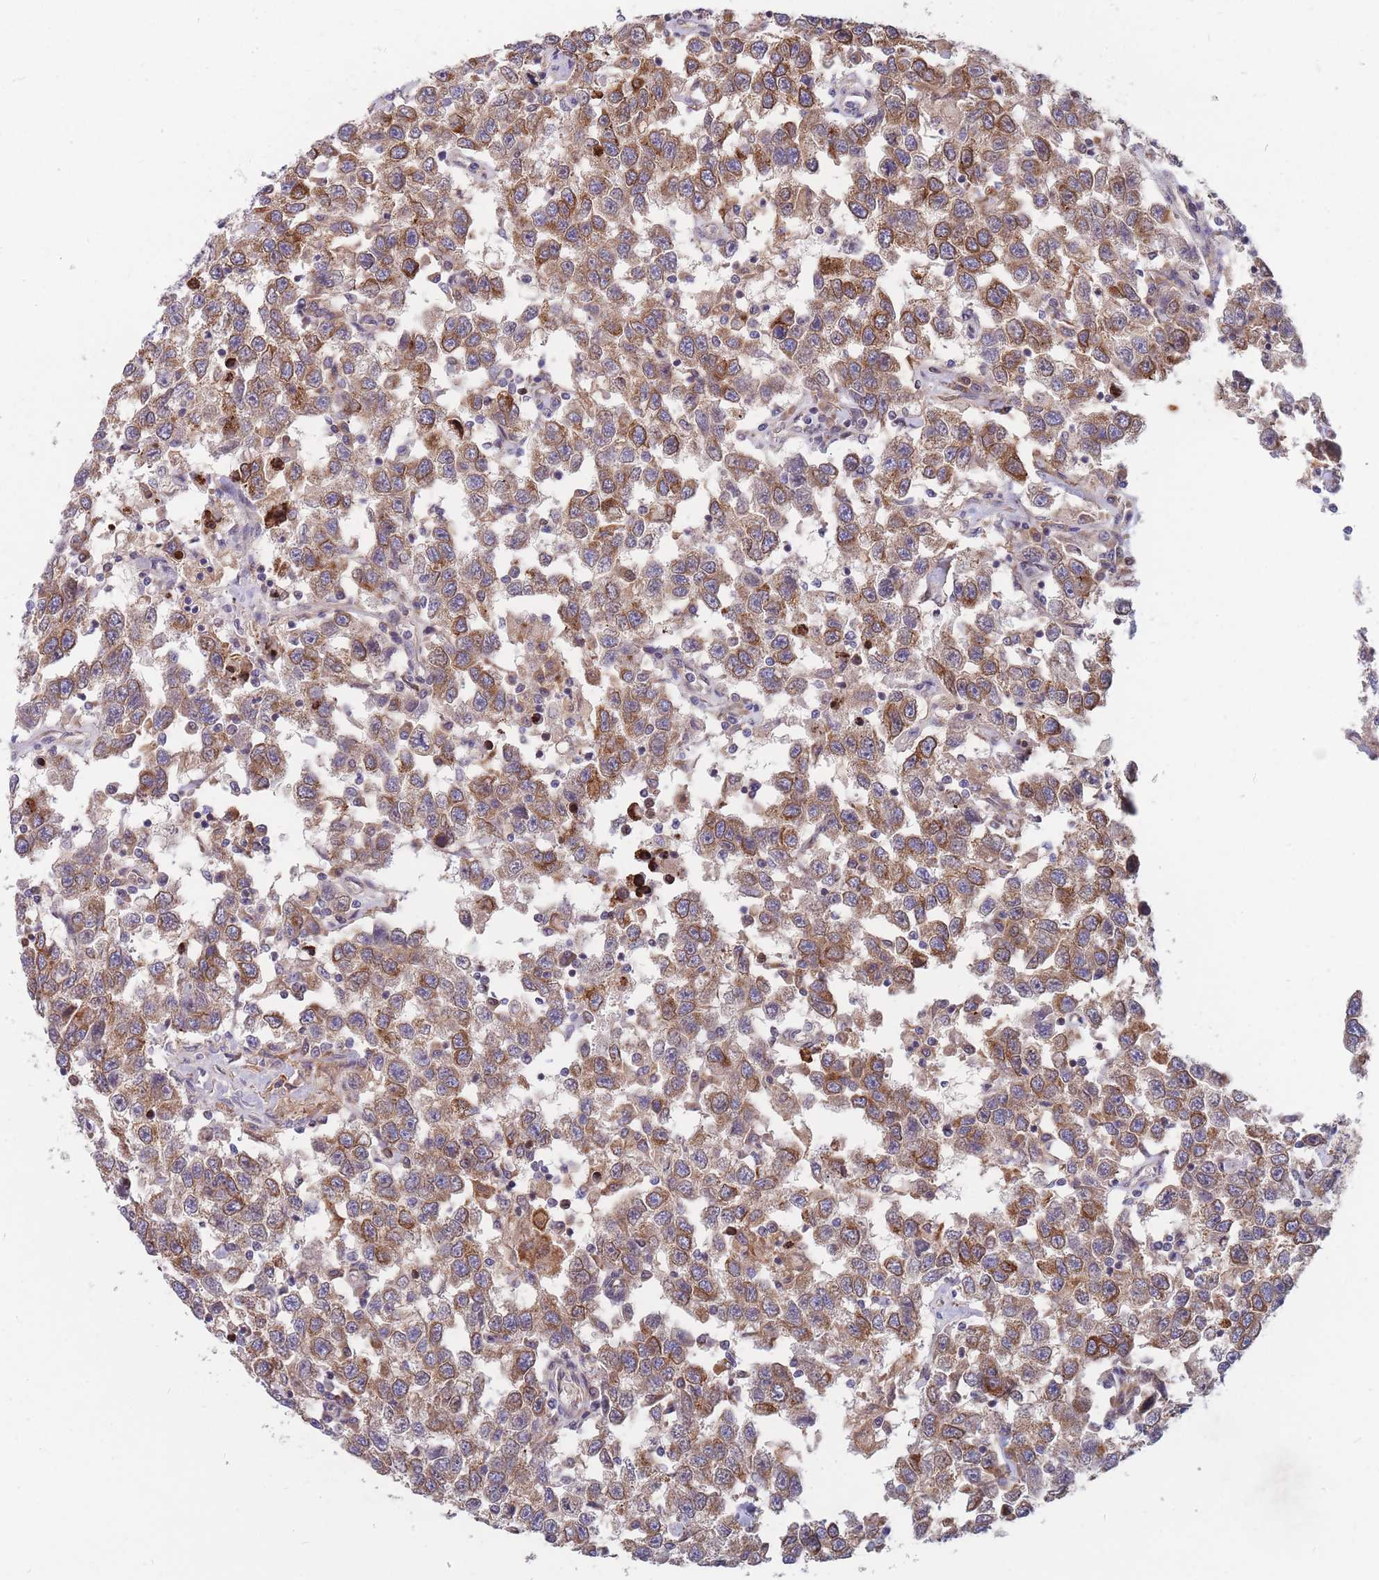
{"staining": {"intensity": "moderate", "quantity": ">75%", "location": "cytoplasmic/membranous"}, "tissue": "testis cancer", "cell_type": "Tumor cells", "image_type": "cancer", "snomed": [{"axis": "morphology", "description": "Seminoma, NOS"}, {"axis": "topography", "description": "Testis"}], "caption": "Protein analysis of testis cancer (seminoma) tissue demonstrates moderate cytoplasmic/membranous staining in about >75% of tumor cells.", "gene": "TMEM131L", "patient": {"sex": "male", "age": 41}}